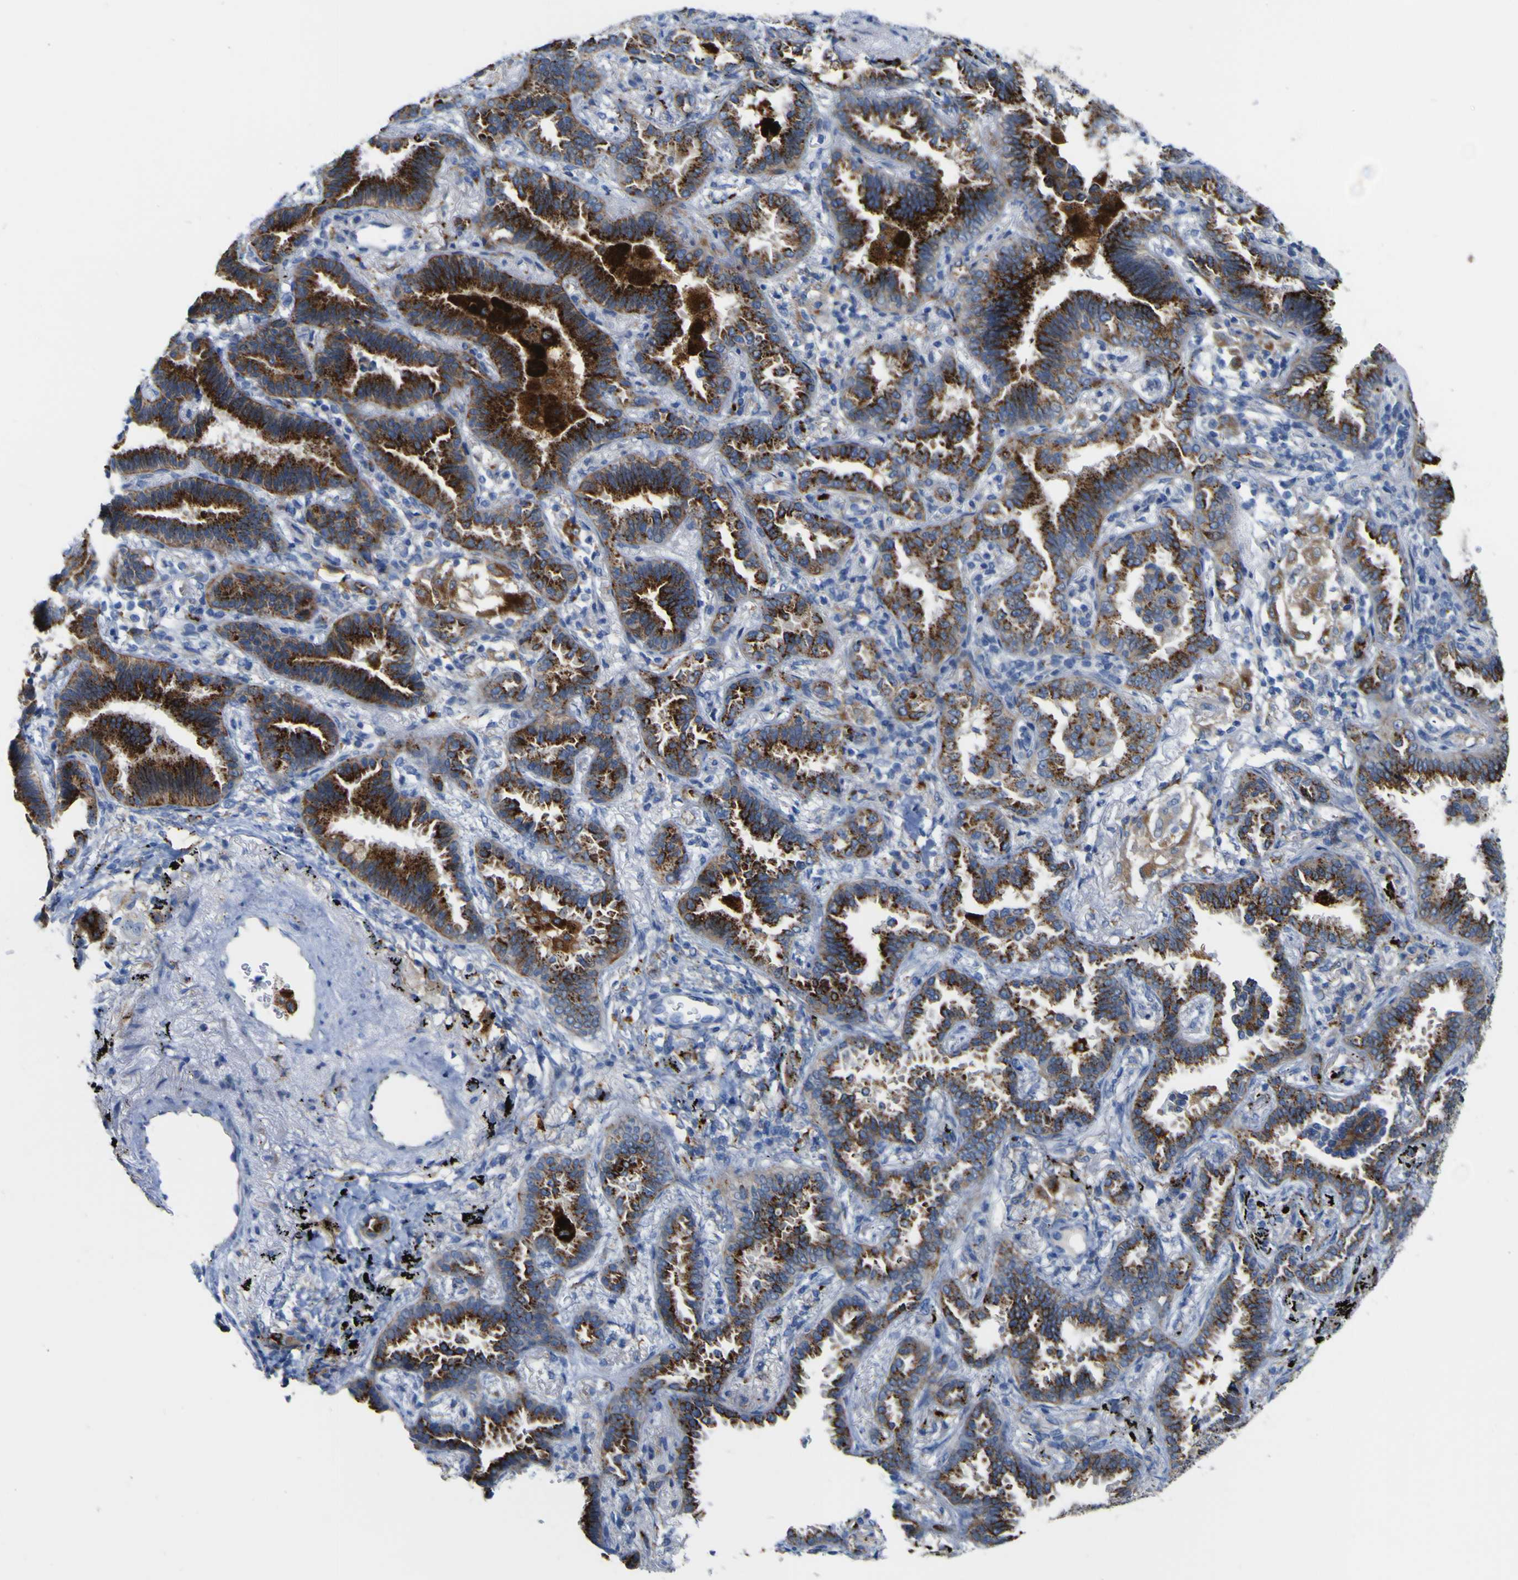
{"staining": {"intensity": "strong", "quantity": ">75%", "location": "cytoplasmic/membranous"}, "tissue": "lung cancer", "cell_type": "Tumor cells", "image_type": "cancer", "snomed": [{"axis": "morphology", "description": "Normal tissue, NOS"}, {"axis": "morphology", "description": "Adenocarcinoma, NOS"}, {"axis": "topography", "description": "Lung"}], "caption": "High-magnification brightfield microscopy of lung adenocarcinoma stained with DAB (brown) and counterstained with hematoxylin (blue). tumor cells exhibit strong cytoplasmic/membranous positivity is appreciated in approximately>75% of cells. The protein is stained brown, and the nuclei are stained in blue (DAB (3,3'-diaminobenzidine) IHC with brightfield microscopy, high magnification).", "gene": "PTPRF", "patient": {"sex": "male", "age": 59}}